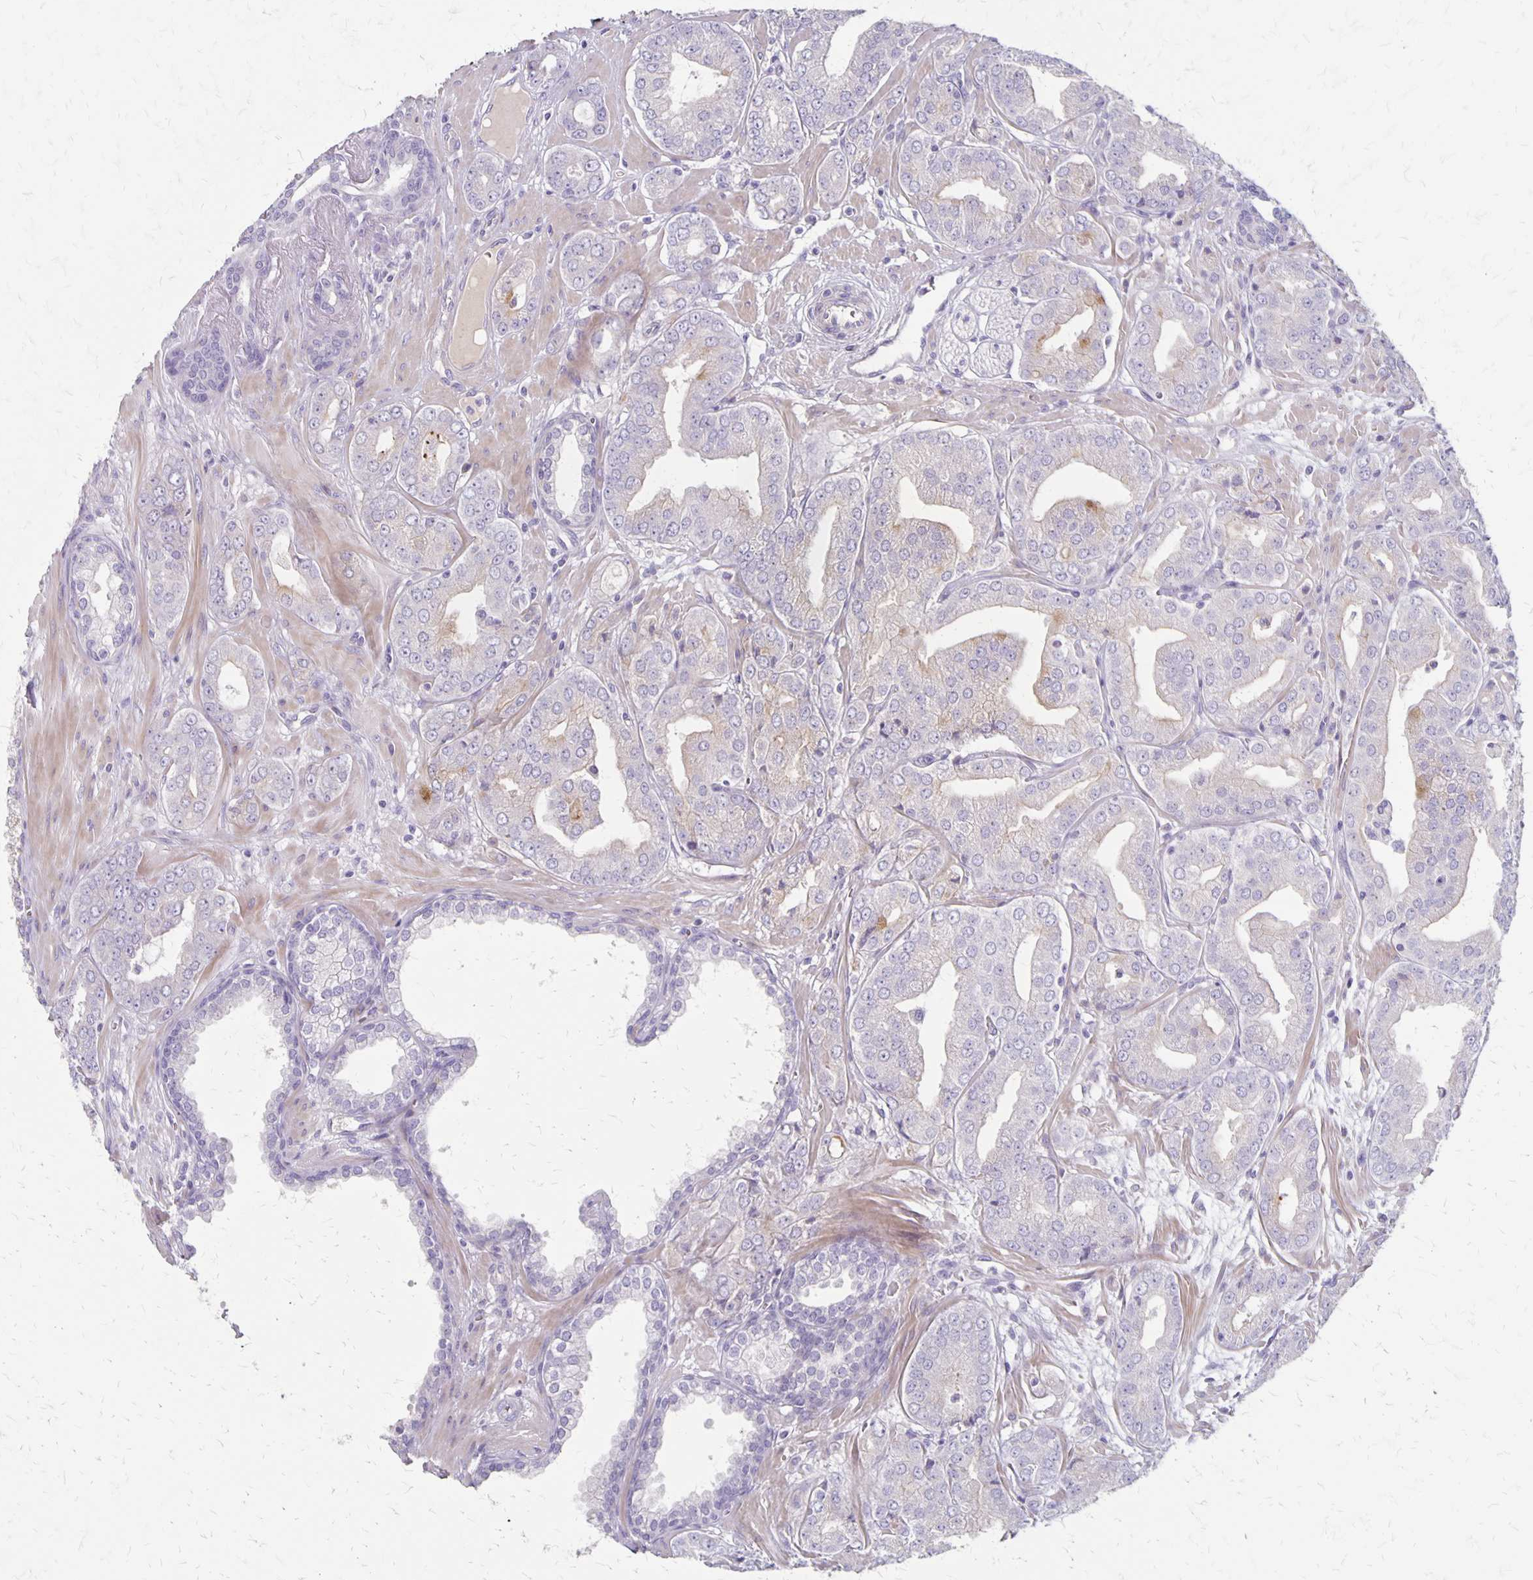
{"staining": {"intensity": "negative", "quantity": "none", "location": "none"}, "tissue": "prostate cancer", "cell_type": "Tumor cells", "image_type": "cancer", "snomed": [{"axis": "morphology", "description": "Adenocarcinoma, Low grade"}, {"axis": "topography", "description": "Prostate"}], "caption": "IHC micrograph of neoplastic tissue: human prostate low-grade adenocarcinoma stained with DAB exhibits no significant protein expression in tumor cells.", "gene": "HOMER1", "patient": {"sex": "male", "age": 60}}